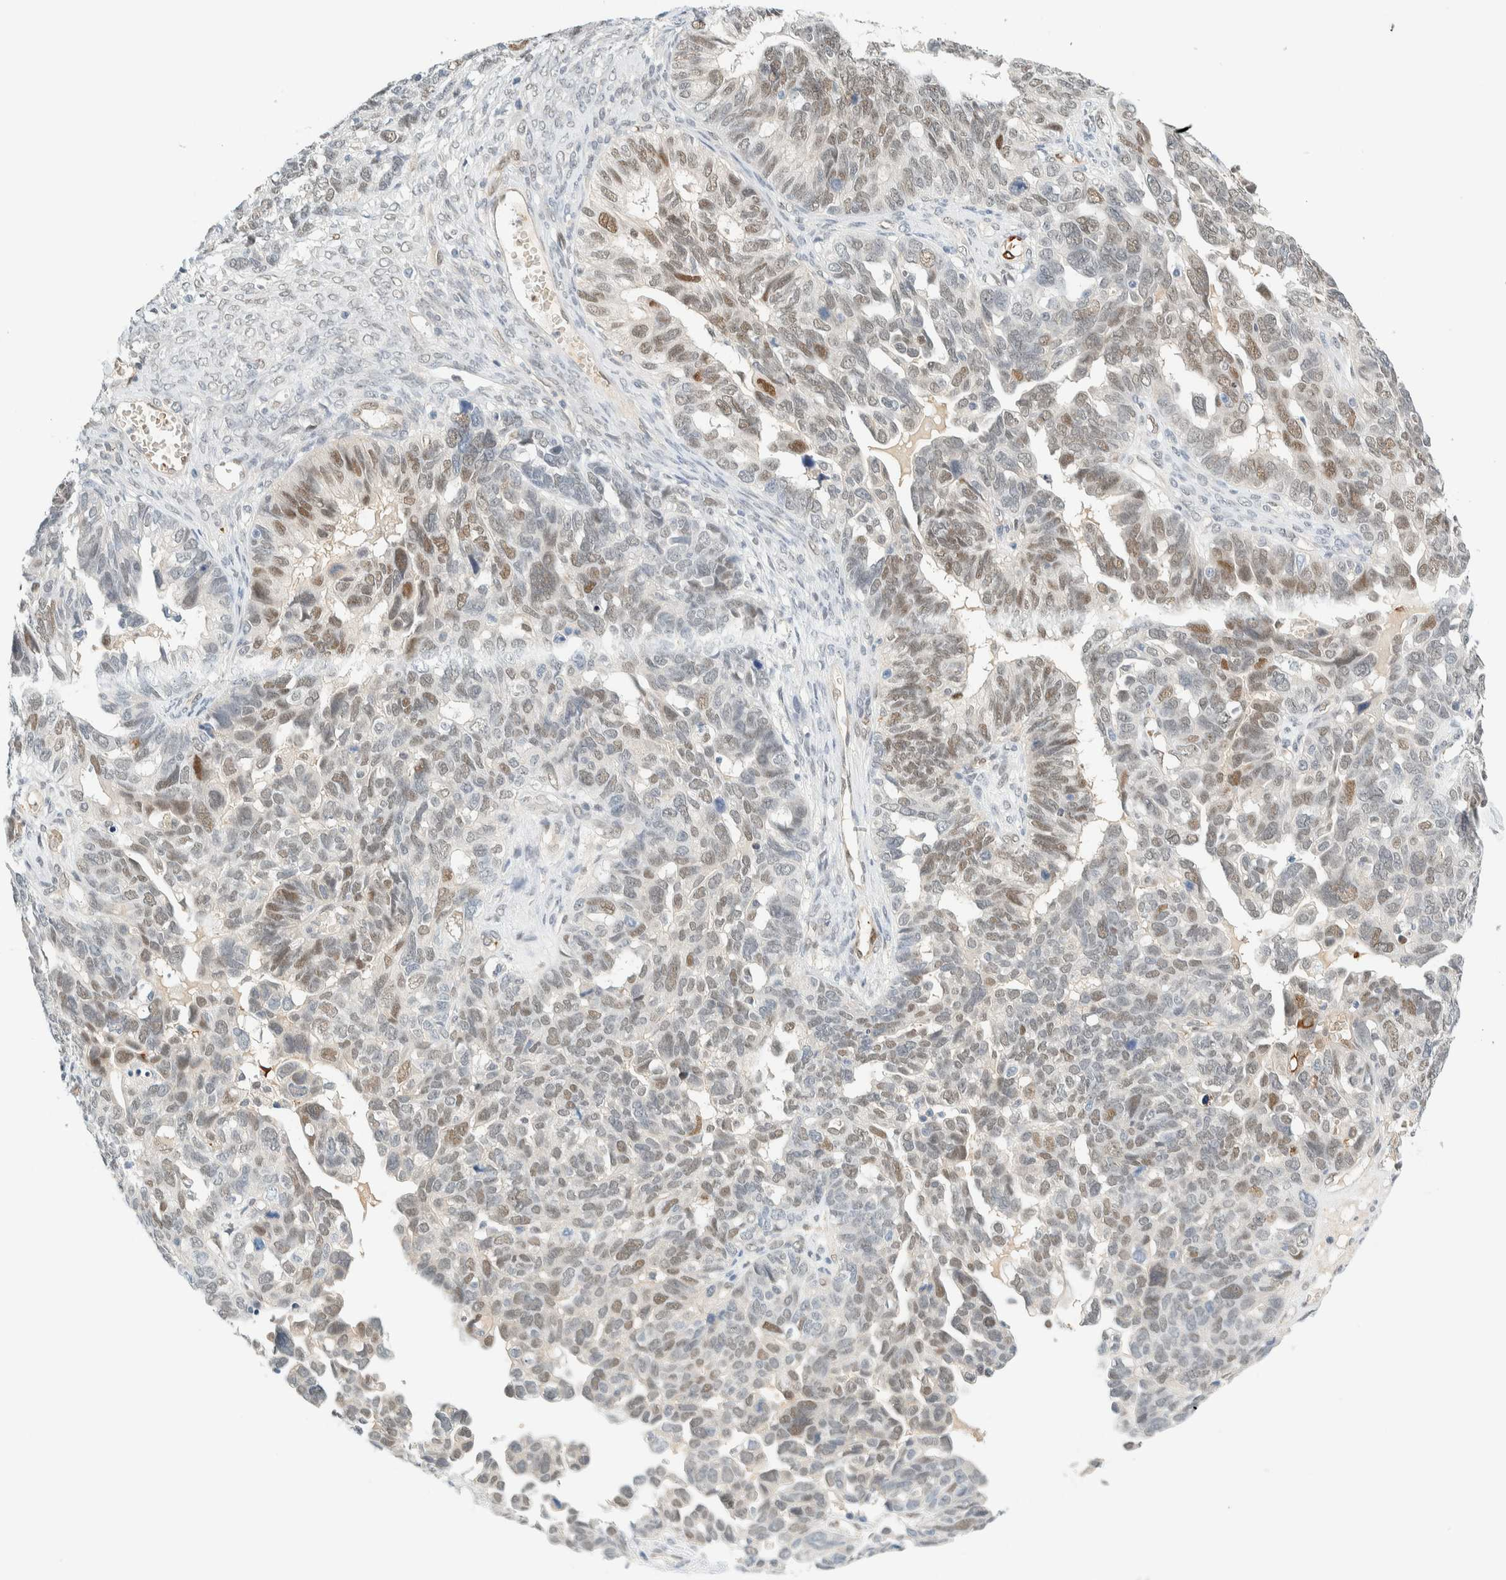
{"staining": {"intensity": "moderate", "quantity": "25%-75%", "location": "nuclear"}, "tissue": "ovarian cancer", "cell_type": "Tumor cells", "image_type": "cancer", "snomed": [{"axis": "morphology", "description": "Cystadenocarcinoma, serous, NOS"}, {"axis": "topography", "description": "Ovary"}], "caption": "A high-resolution image shows immunohistochemistry (IHC) staining of ovarian cancer (serous cystadenocarcinoma), which exhibits moderate nuclear staining in about 25%-75% of tumor cells.", "gene": "TSTD2", "patient": {"sex": "female", "age": 79}}